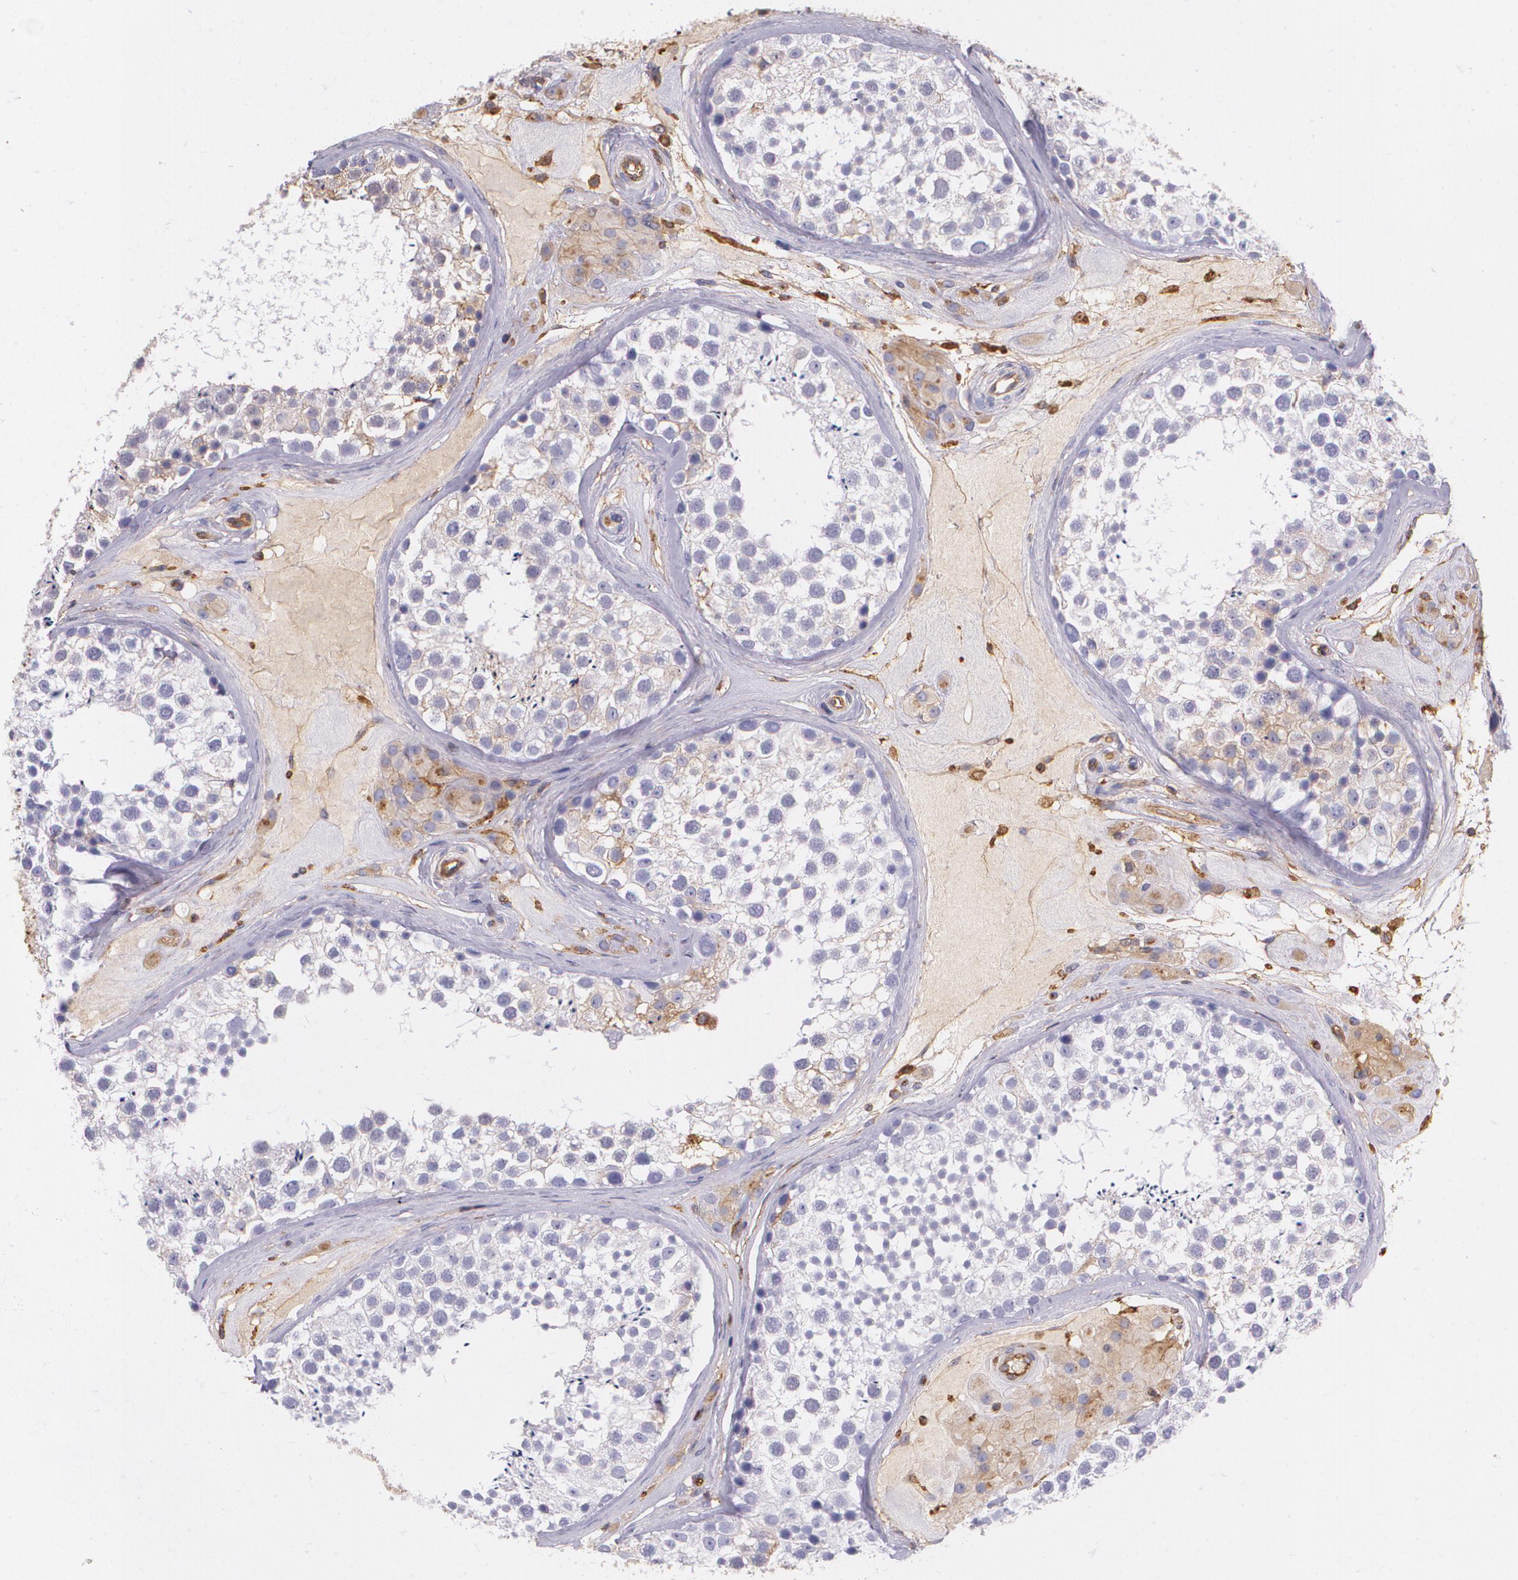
{"staining": {"intensity": "negative", "quantity": "none", "location": "none"}, "tissue": "testis", "cell_type": "Cells in seminiferous ducts", "image_type": "normal", "snomed": [{"axis": "morphology", "description": "Normal tissue, NOS"}, {"axis": "topography", "description": "Testis"}], "caption": "DAB (3,3'-diaminobenzidine) immunohistochemical staining of normal human testis shows no significant expression in cells in seminiferous ducts.", "gene": "B2M", "patient": {"sex": "male", "age": 46}}